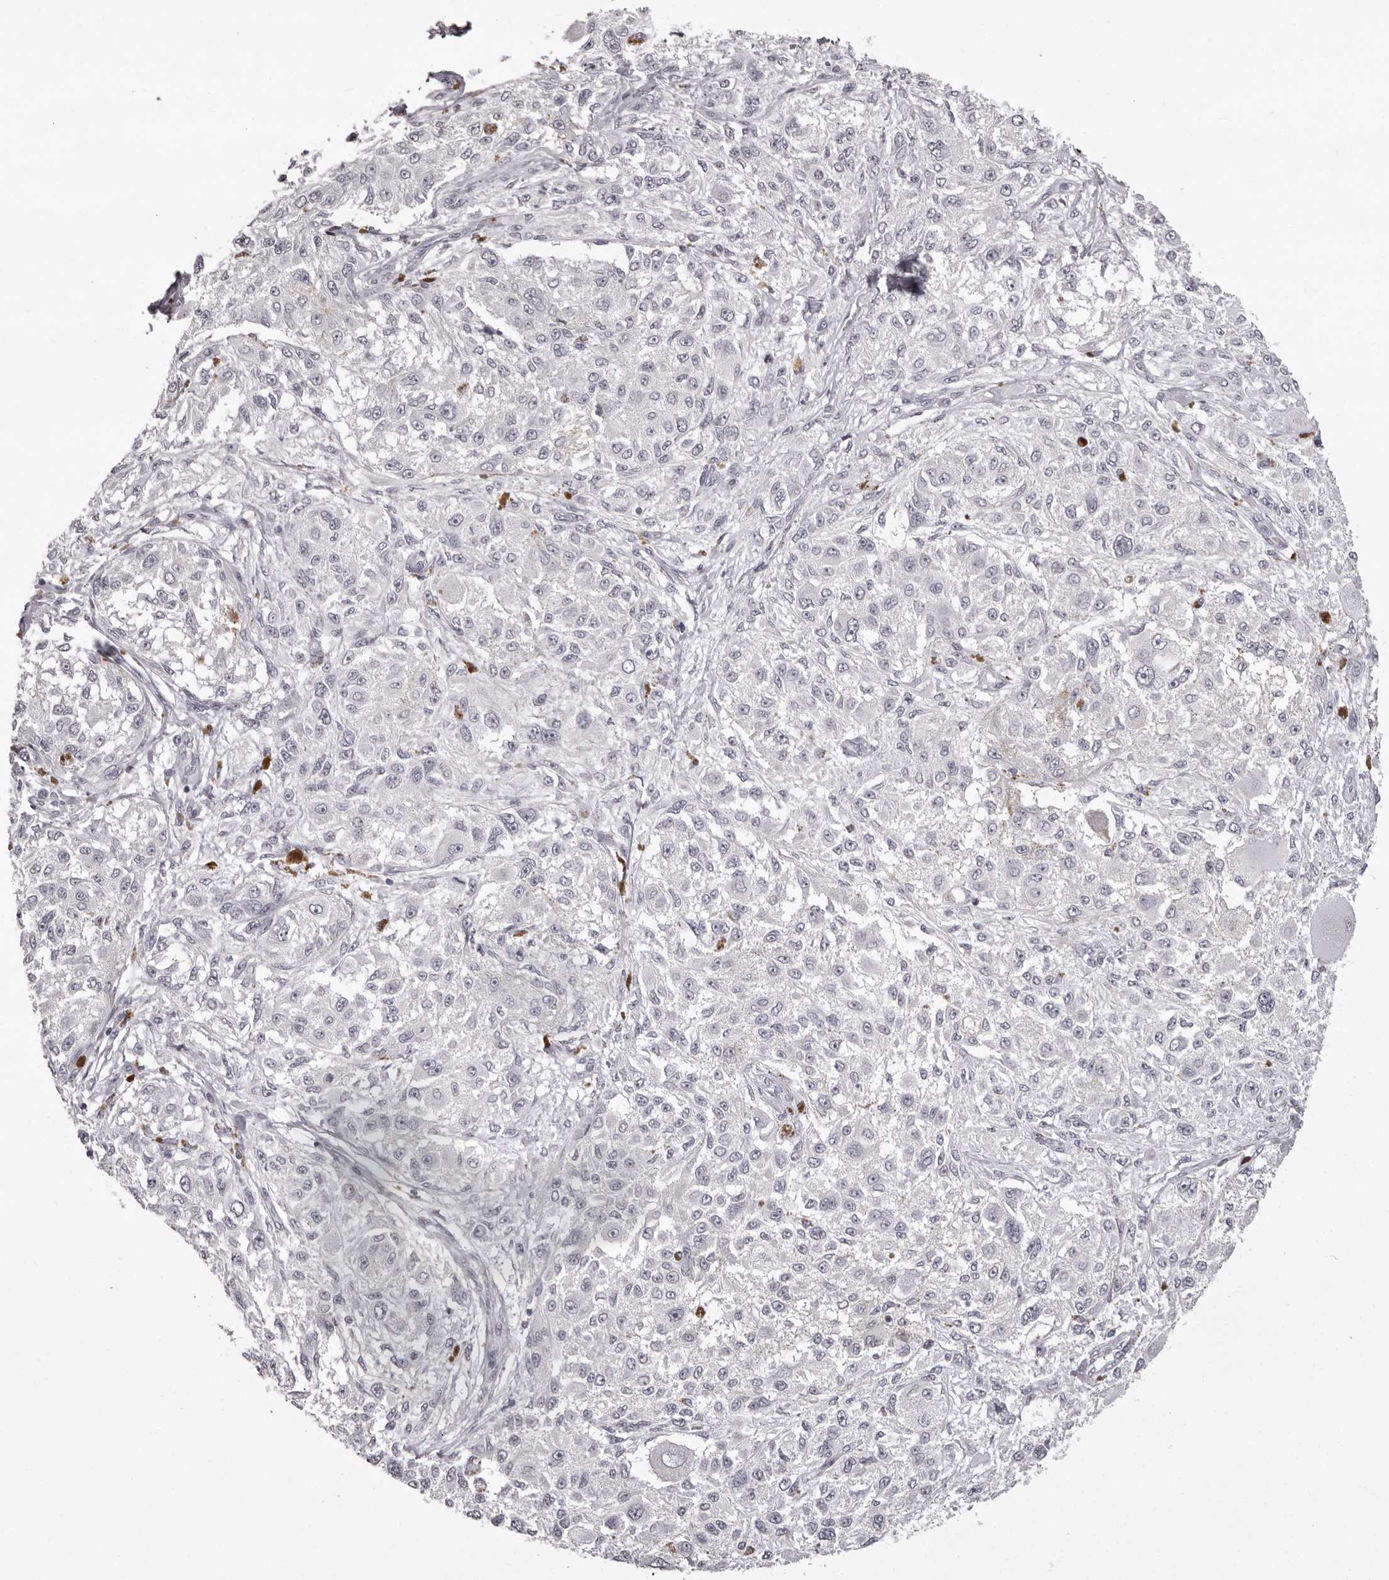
{"staining": {"intensity": "negative", "quantity": "none", "location": "none"}, "tissue": "melanoma", "cell_type": "Tumor cells", "image_type": "cancer", "snomed": [{"axis": "morphology", "description": "Necrosis, NOS"}, {"axis": "morphology", "description": "Malignant melanoma, NOS"}, {"axis": "topography", "description": "Skin"}], "caption": "This micrograph is of melanoma stained with immunohistochemistry (IHC) to label a protein in brown with the nuclei are counter-stained blue. There is no staining in tumor cells. (DAB (3,3'-diaminobenzidine) IHC visualized using brightfield microscopy, high magnification).", "gene": "C8orf74", "patient": {"sex": "female", "age": 87}}